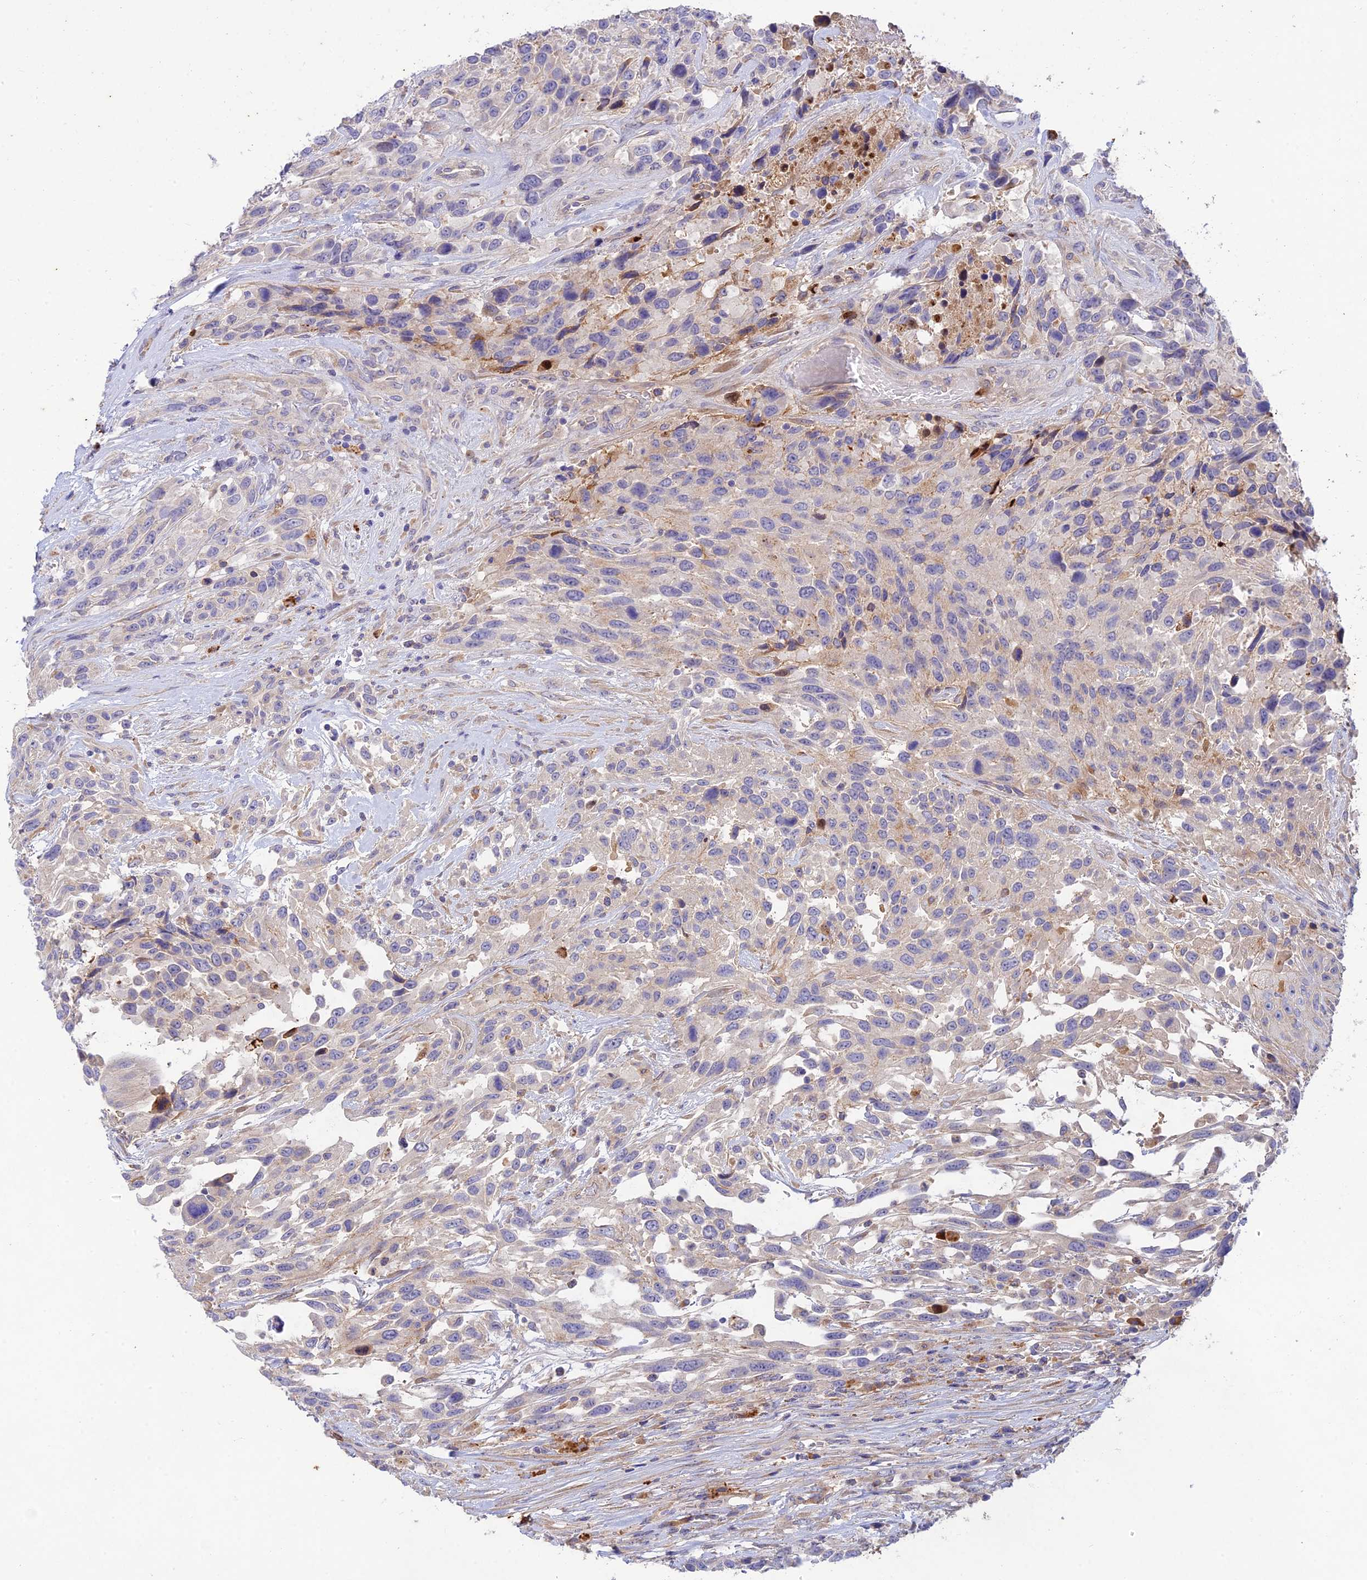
{"staining": {"intensity": "negative", "quantity": "none", "location": "none"}, "tissue": "urothelial cancer", "cell_type": "Tumor cells", "image_type": "cancer", "snomed": [{"axis": "morphology", "description": "Urothelial carcinoma, High grade"}, {"axis": "topography", "description": "Urinary bladder"}], "caption": "Immunohistochemistry of urothelial cancer demonstrates no positivity in tumor cells.", "gene": "ACSM5", "patient": {"sex": "female", "age": 70}}